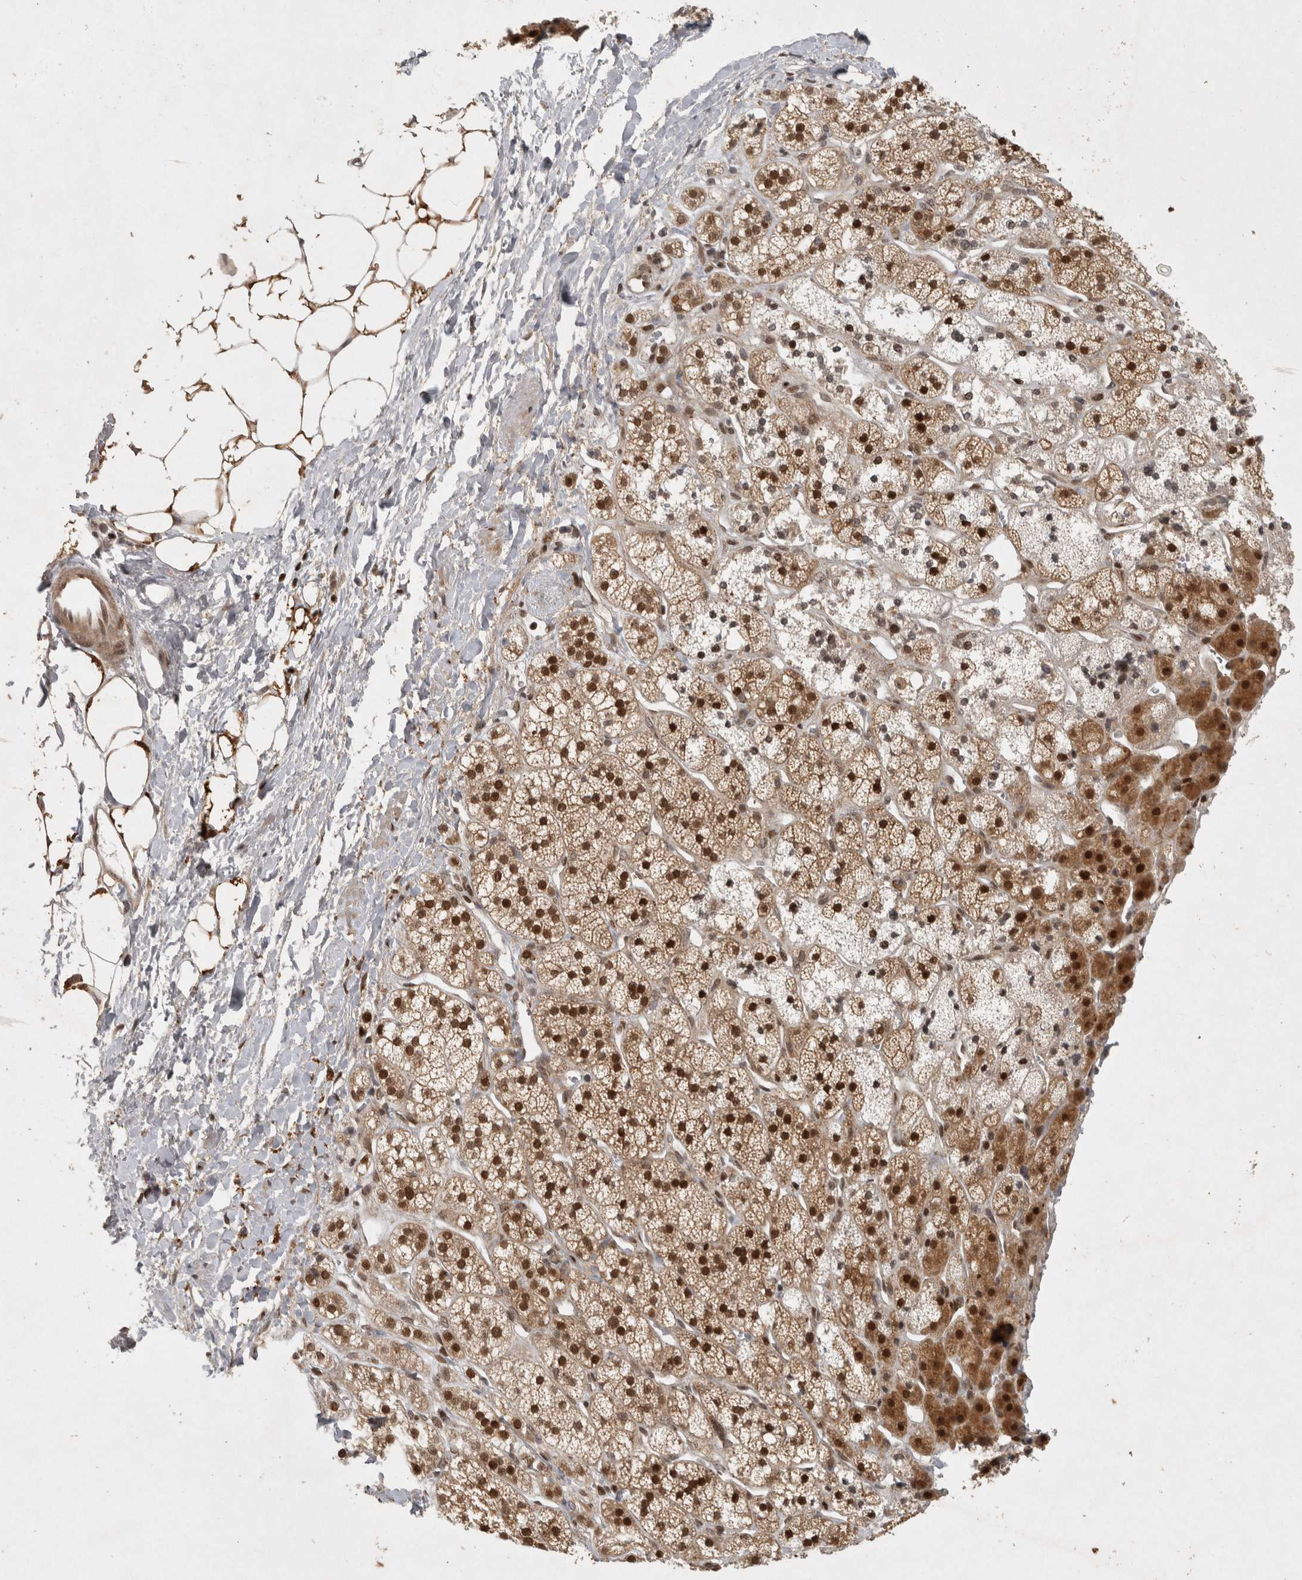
{"staining": {"intensity": "strong", "quantity": ">75%", "location": "cytoplasmic/membranous,nuclear"}, "tissue": "adrenal gland", "cell_type": "Glandular cells", "image_type": "normal", "snomed": [{"axis": "morphology", "description": "Normal tissue, NOS"}, {"axis": "topography", "description": "Adrenal gland"}], "caption": "Protein staining of unremarkable adrenal gland shows strong cytoplasmic/membranous,nuclear expression in approximately >75% of glandular cells. (DAB (3,3'-diaminobenzidine) = brown stain, brightfield microscopy at high magnification).", "gene": "KDM8", "patient": {"sex": "male", "age": 56}}